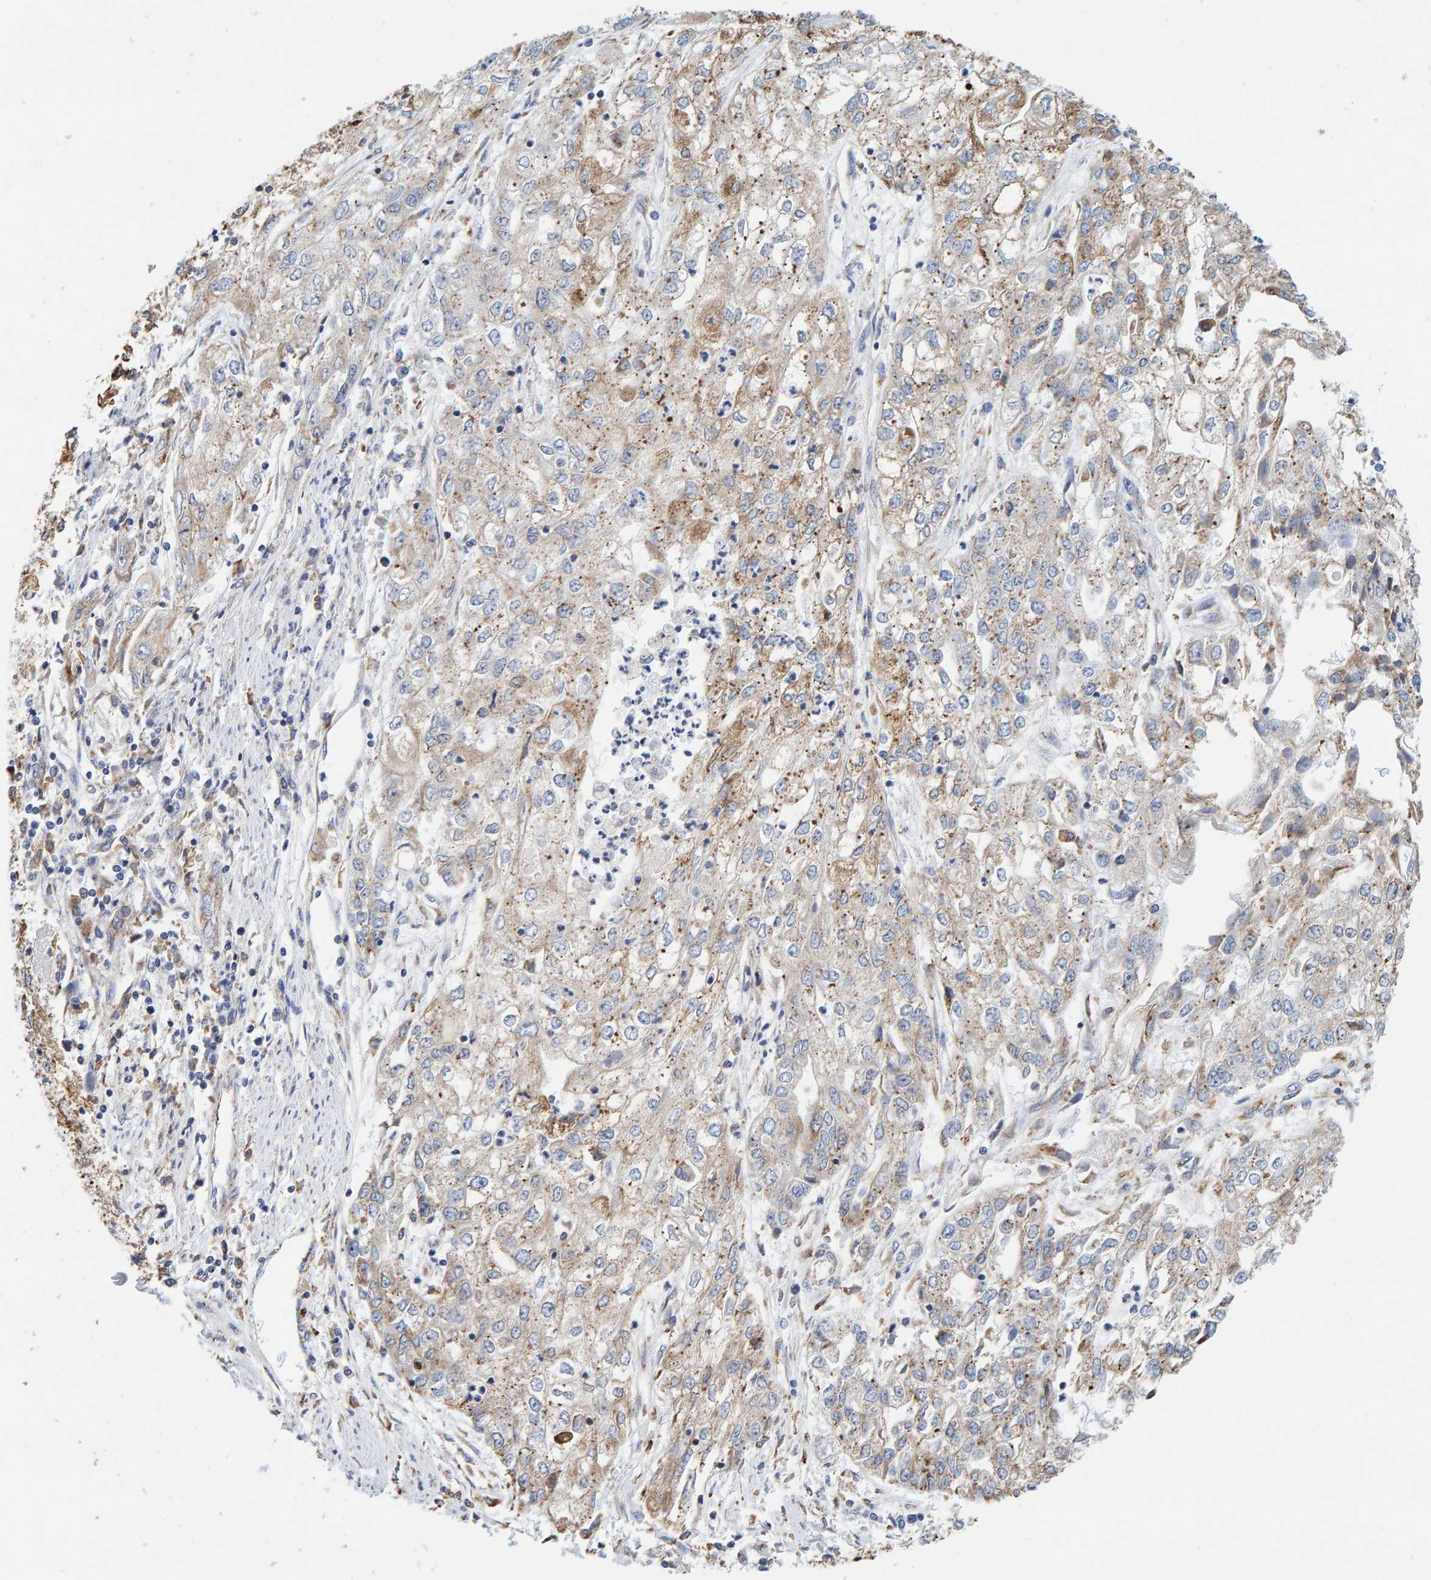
{"staining": {"intensity": "moderate", "quantity": "25%-75%", "location": "cytoplasmic/membranous"}, "tissue": "endometrial cancer", "cell_type": "Tumor cells", "image_type": "cancer", "snomed": [{"axis": "morphology", "description": "Adenocarcinoma, NOS"}, {"axis": "topography", "description": "Endometrium"}], "caption": "Tumor cells reveal moderate cytoplasmic/membranous expression in approximately 25%-75% of cells in endometrial adenocarcinoma.", "gene": "SGPL1", "patient": {"sex": "female", "age": 49}}